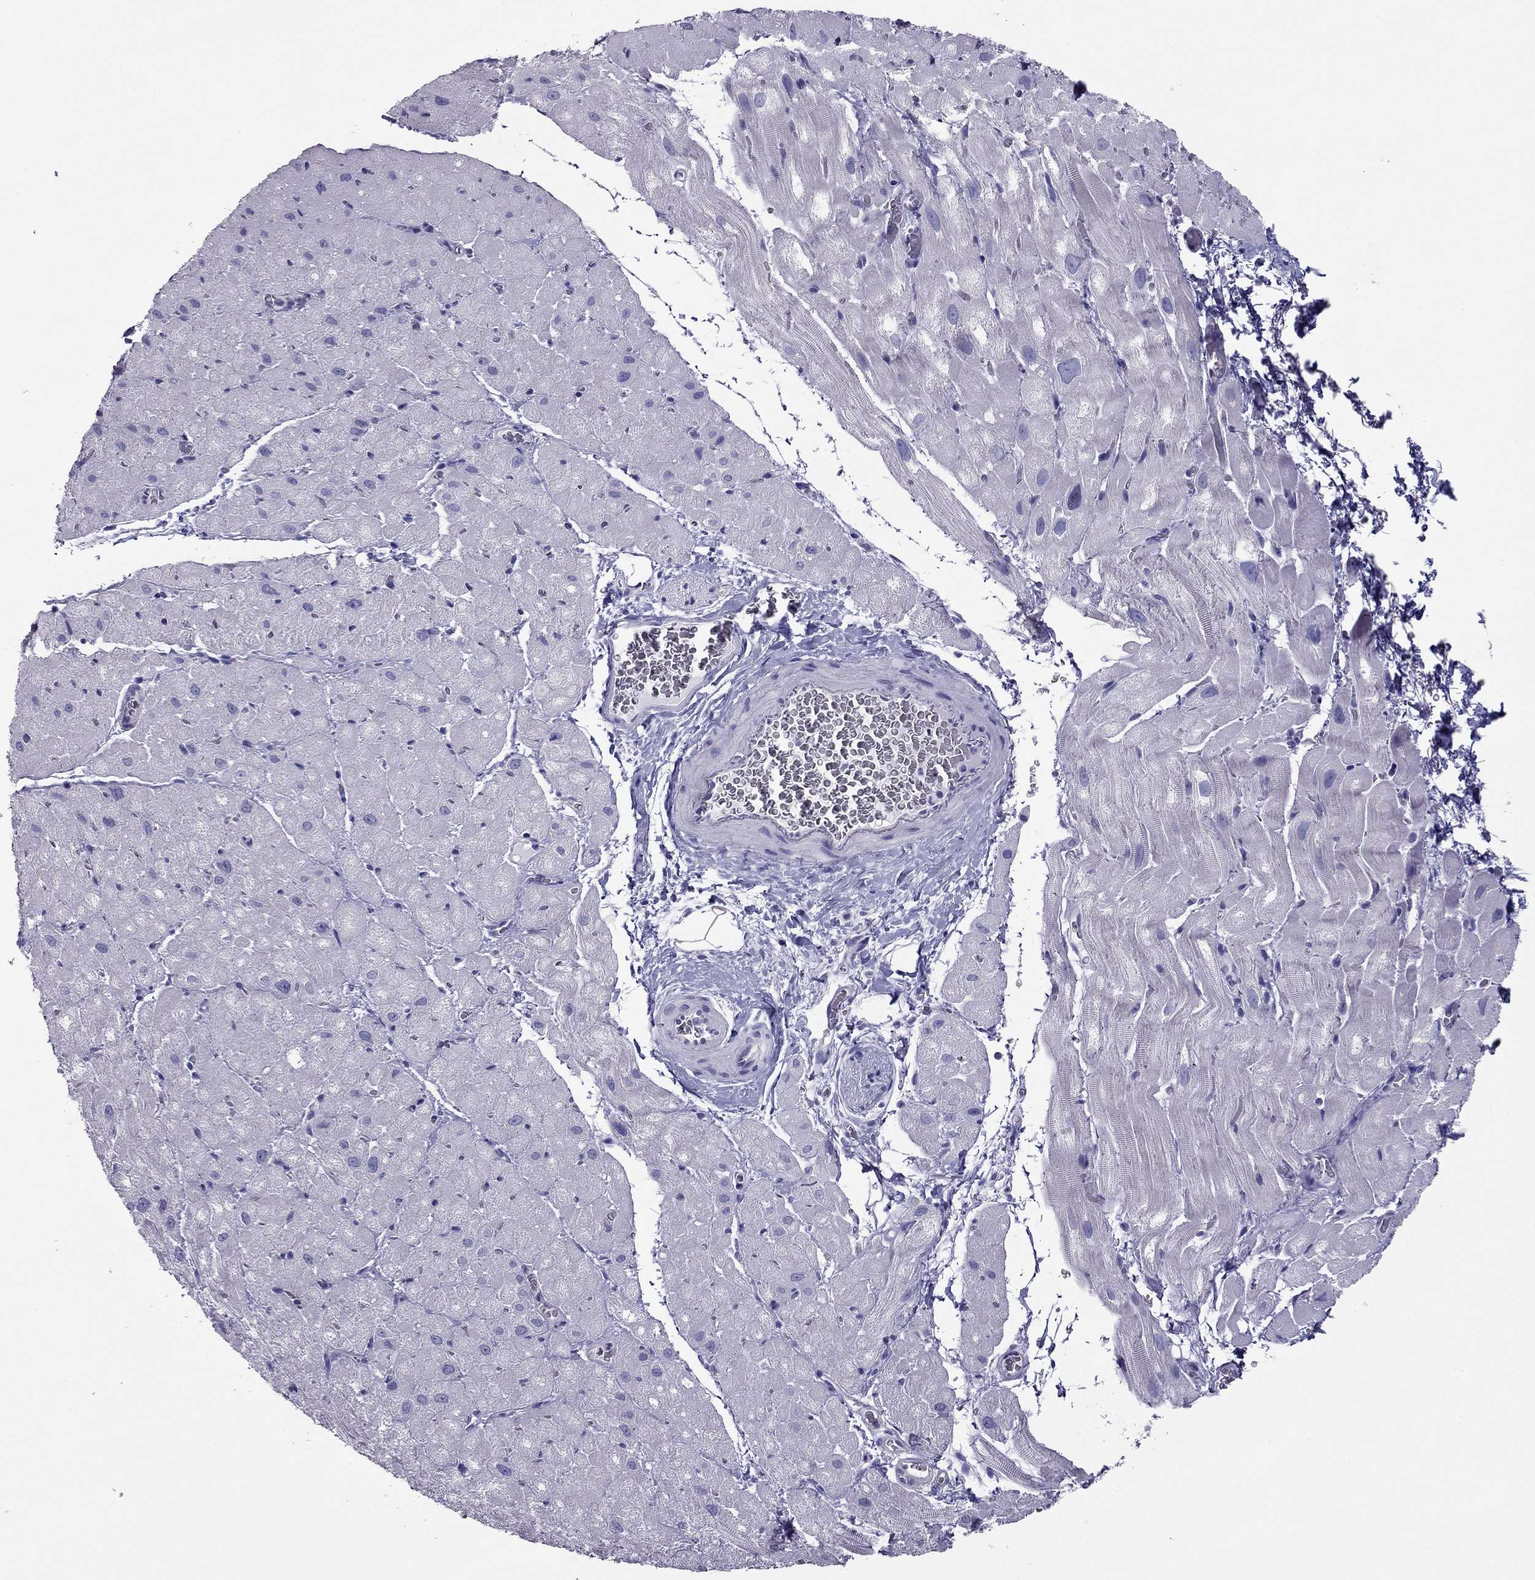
{"staining": {"intensity": "negative", "quantity": "none", "location": "none"}, "tissue": "heart muscle", "cell_type": "Cardiomyocytes", "image_type": "normal", "snomed": [{"axis": "morphology", "description": "Normal tissue, NOS"}, {"axis": "topography", "description": "Heart"}], "caption": "Cardiomyocytes are negative for protein expression in normal human heart muscle. (Brightfield microscopy of DAB (3,3'-diaminobenzidine) IHC at high magnification).", "gene": "PDE6A", "patient": {"sex": "male", "age": 61}}